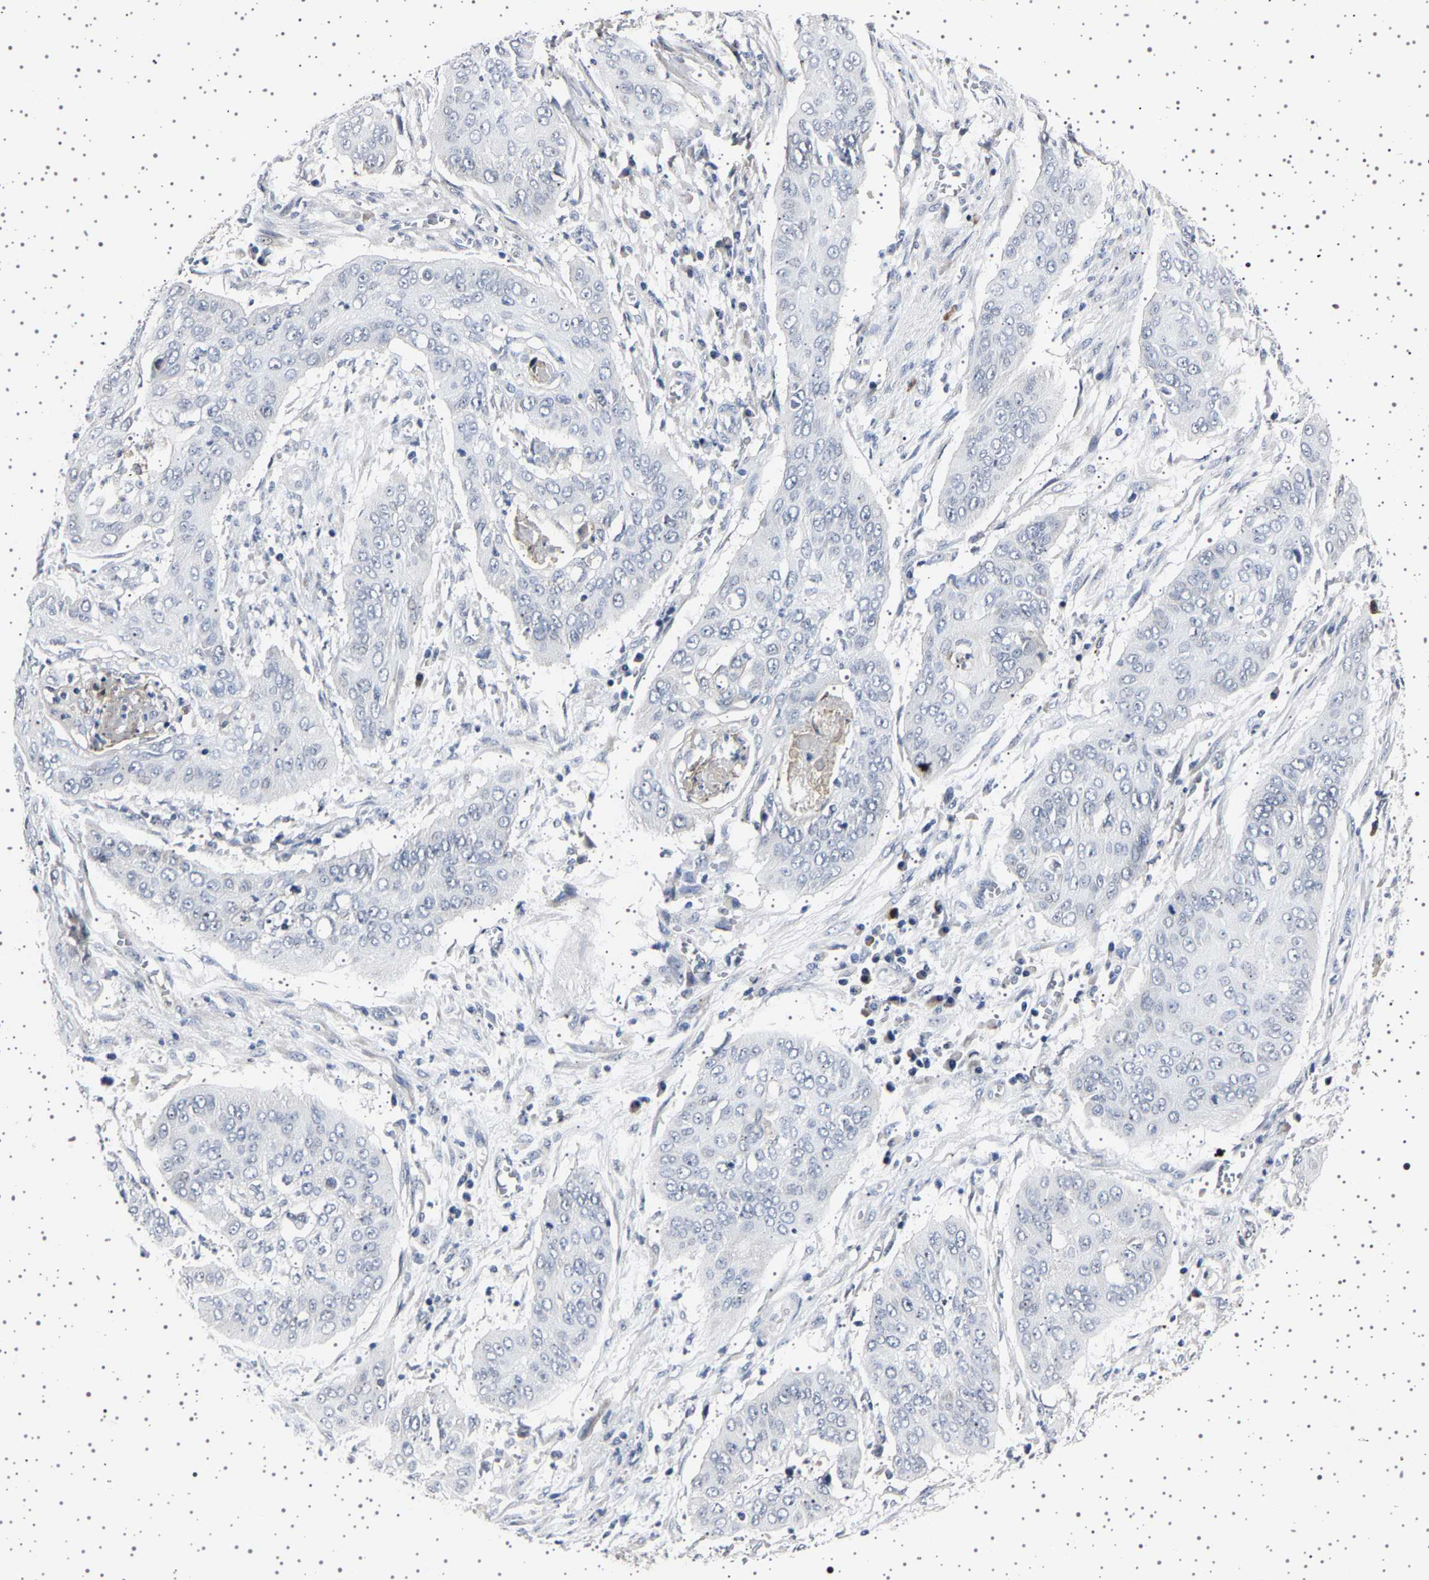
{"staining": {"intensity": "negative", "quantity": "none", "location": "none"}, "tissue": "cervical cancer", "cell_type": "Tumor cells", "image_type": "cancer", "snomed": [{"axis": "morphology", "description": "Squamous cell carcinoma, NOS"}, {"axis": "topography", "description": "Cervix"}], "caption": "DAB immunohistochemical staining of squamous cell carcinoma (cervical) demonstrates no significant staining in tumor cells.", "gene": "IL10RB", "patient": {"sex": "female", "age": 39}}